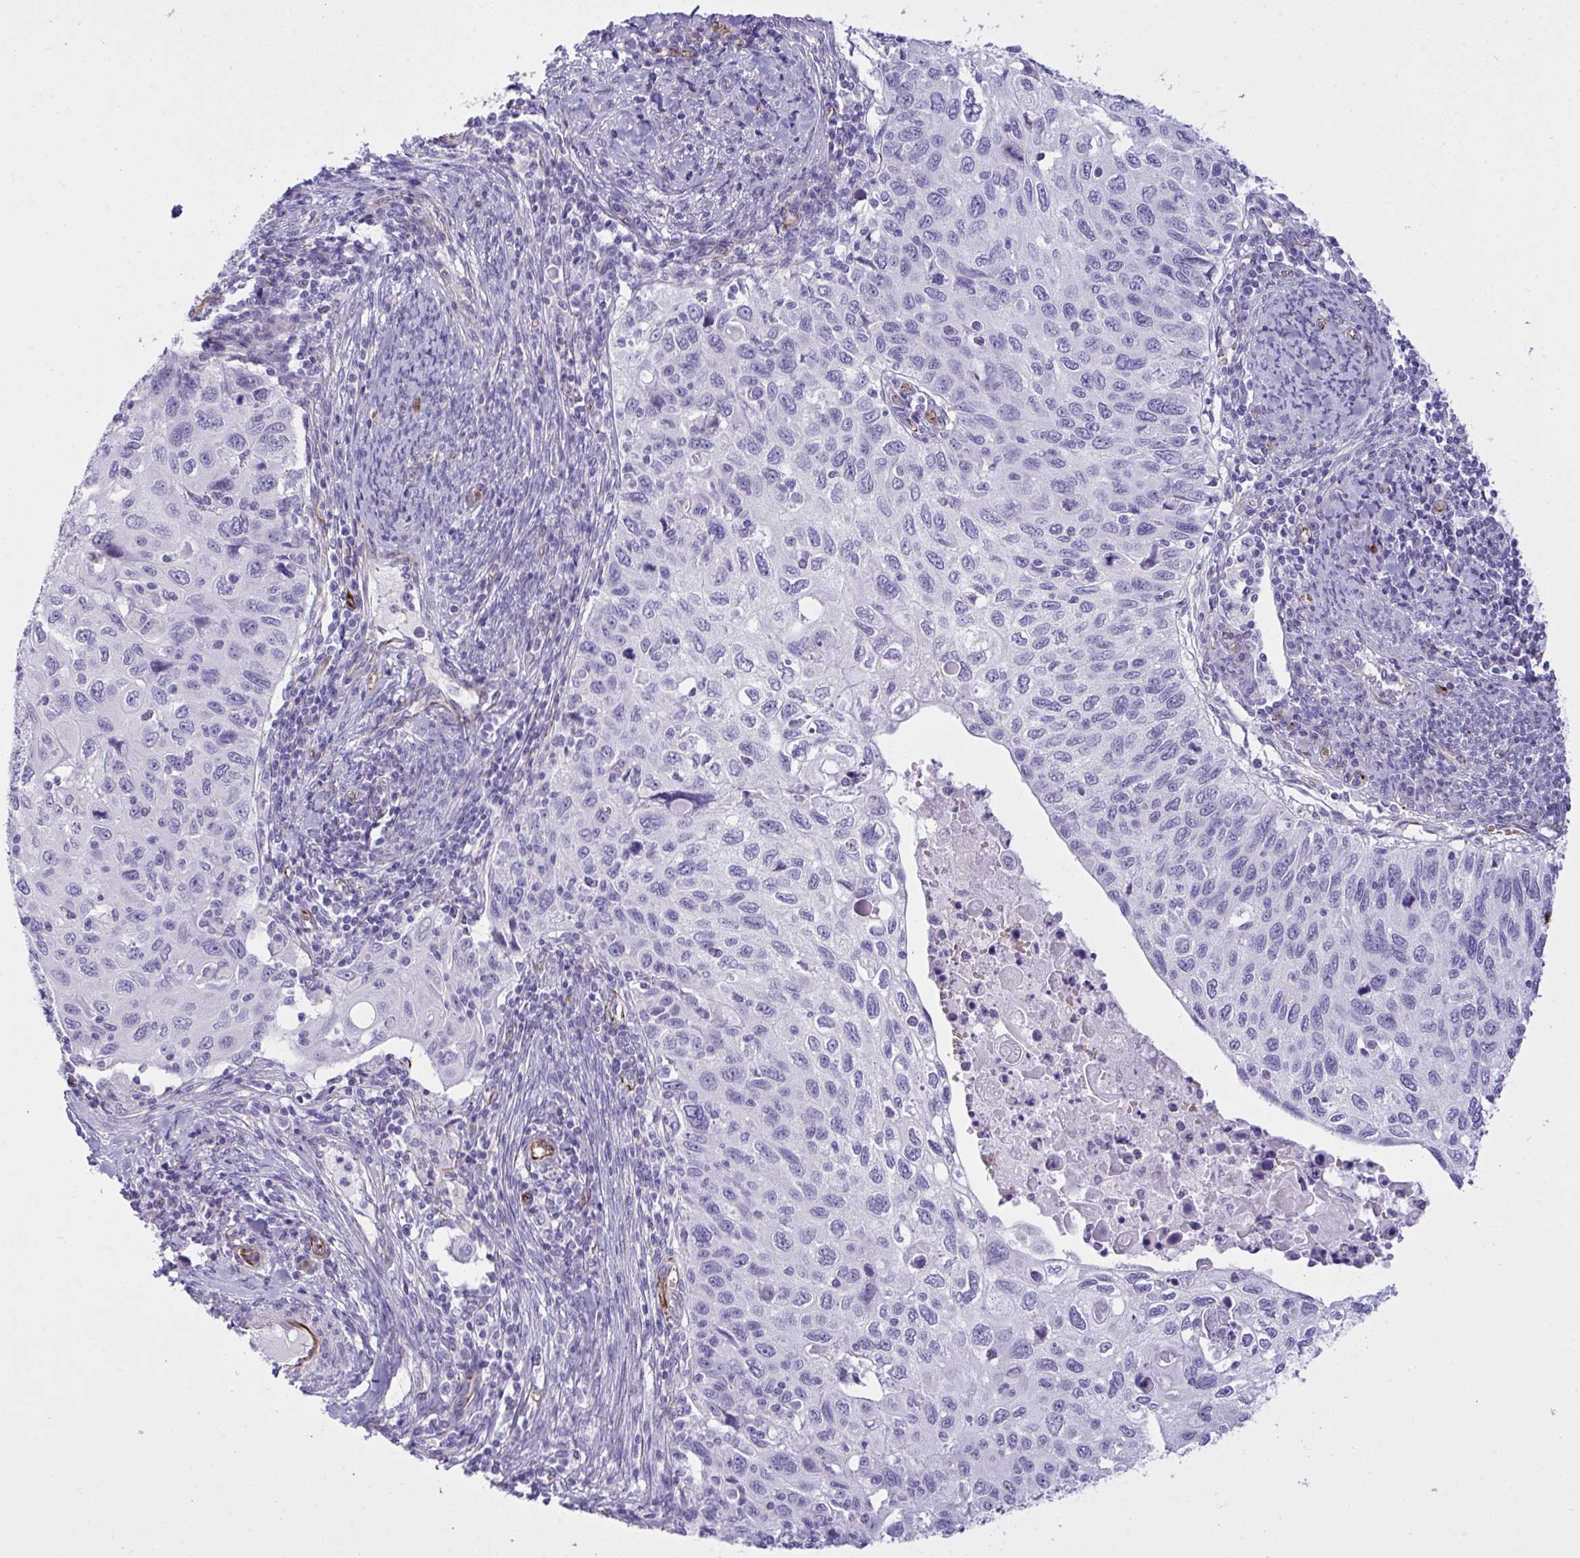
{"staining": {"intensity": "negative", "quantity": "none", "location": "none"}, "tissue": "cervical cancer", "cell_type": "Tumor cells", "image_type": "cancer", "snomed": [{"axis": "morphology", "description": "Squamous cell carcinoma, NOS"}, {"axis": "topography", "description": "Cervix"}], "caption": "A photomicrograph of human squamous cell carcinoma (cervical) is negative for staining in tumor cells.", "gene": "SLC35B1", "patient": {"sex": "female", "age": 70}}